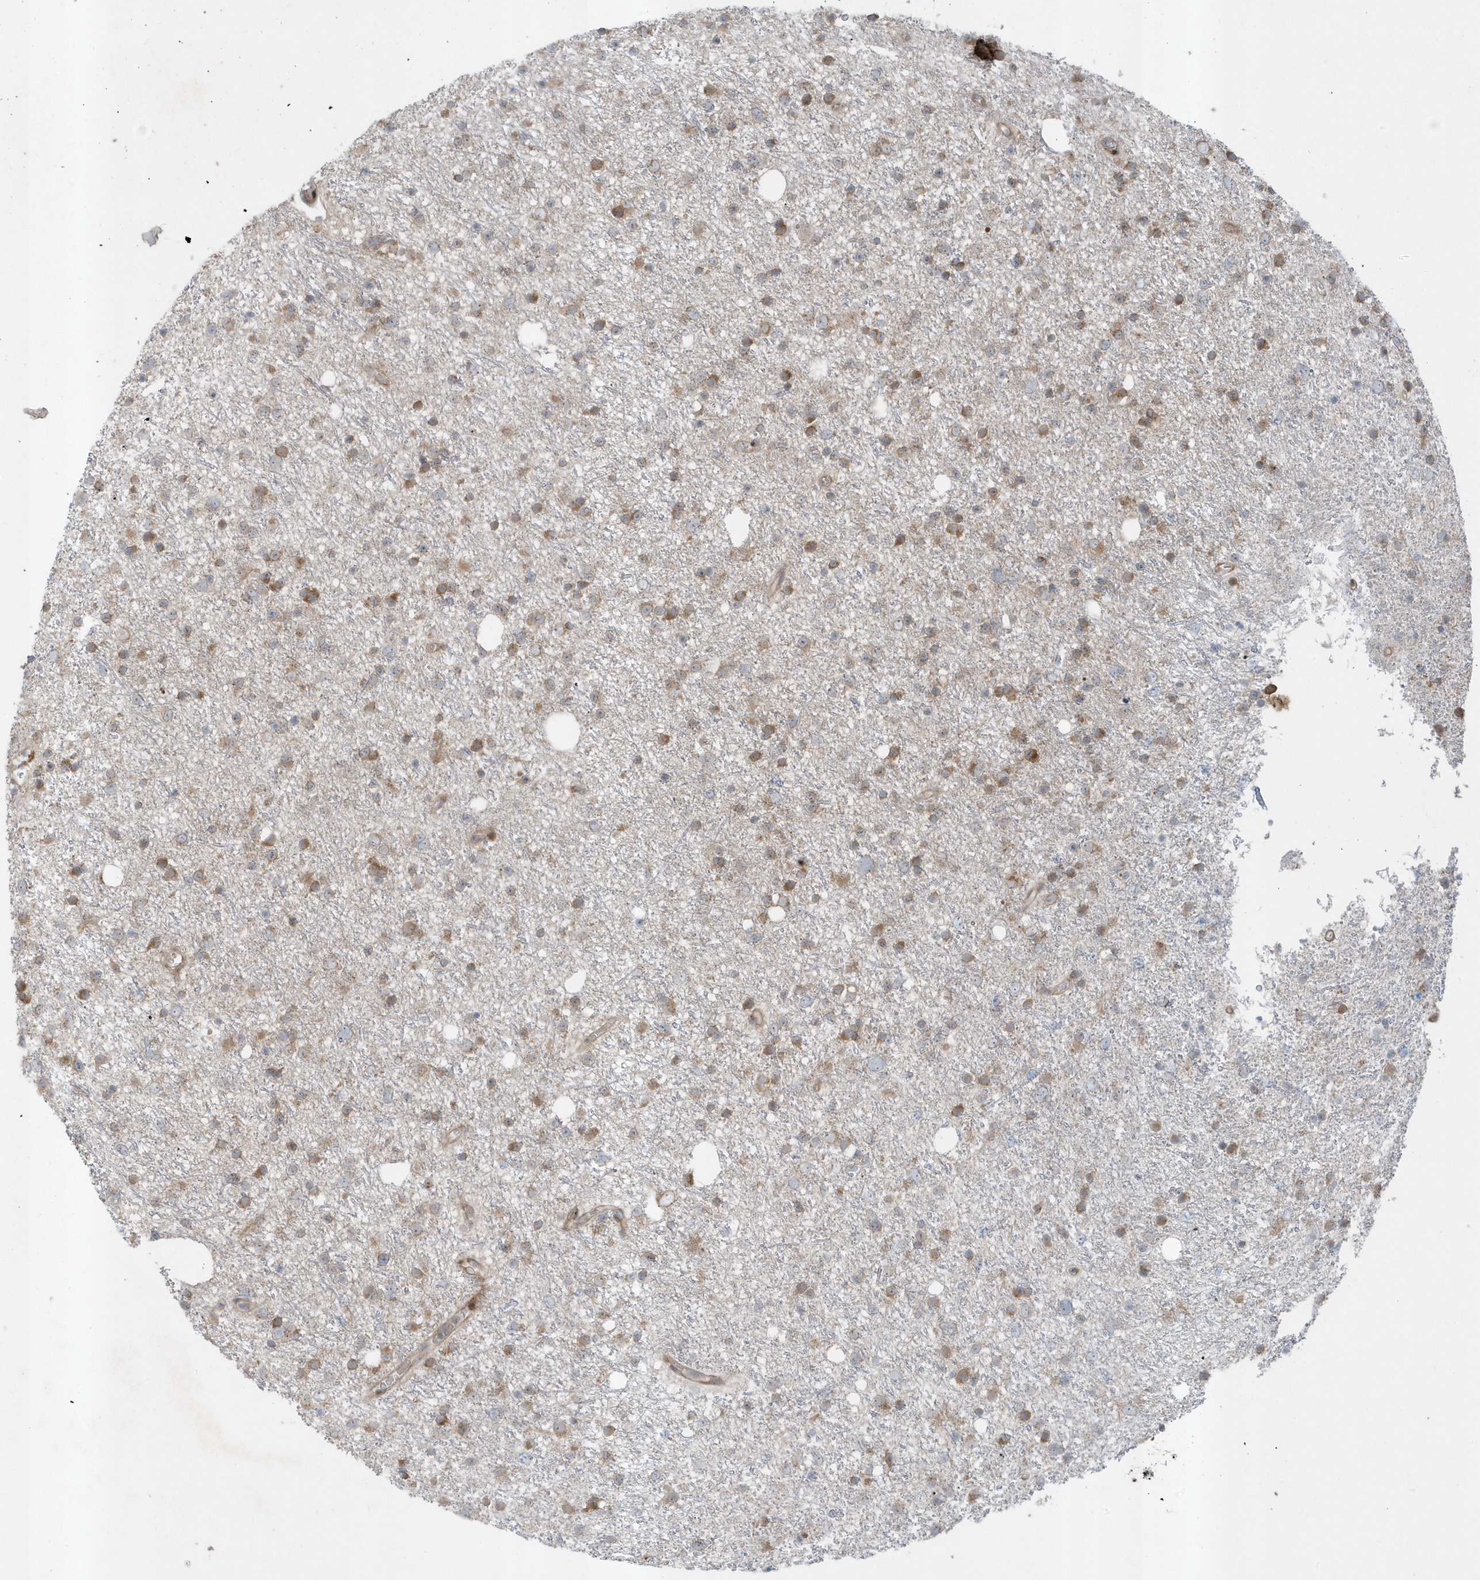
{"staining": {"intensity": "moderate", "quantity": "25%-75%", "location": "cytoplasmic/membranous"}, "tissue": "glioma", "cell_type": "Tumor cells", "image_type": "cancer", "snomed": [{"axis": "morphology", "description": "Glioma, malignant, Low grade"}, {"axis": "topography", "description": "Cerebral cortex"}], "caption": "High-power microscopy captured an immunohistochemistry histopathology image of low-grade glioma (malignant), revealing moderate cytoplasmic/membranous staining in approximately 25%-75% of tumor cells.", "gene": "FAM98A", "patient": {"sex": "female", "age": 39}}